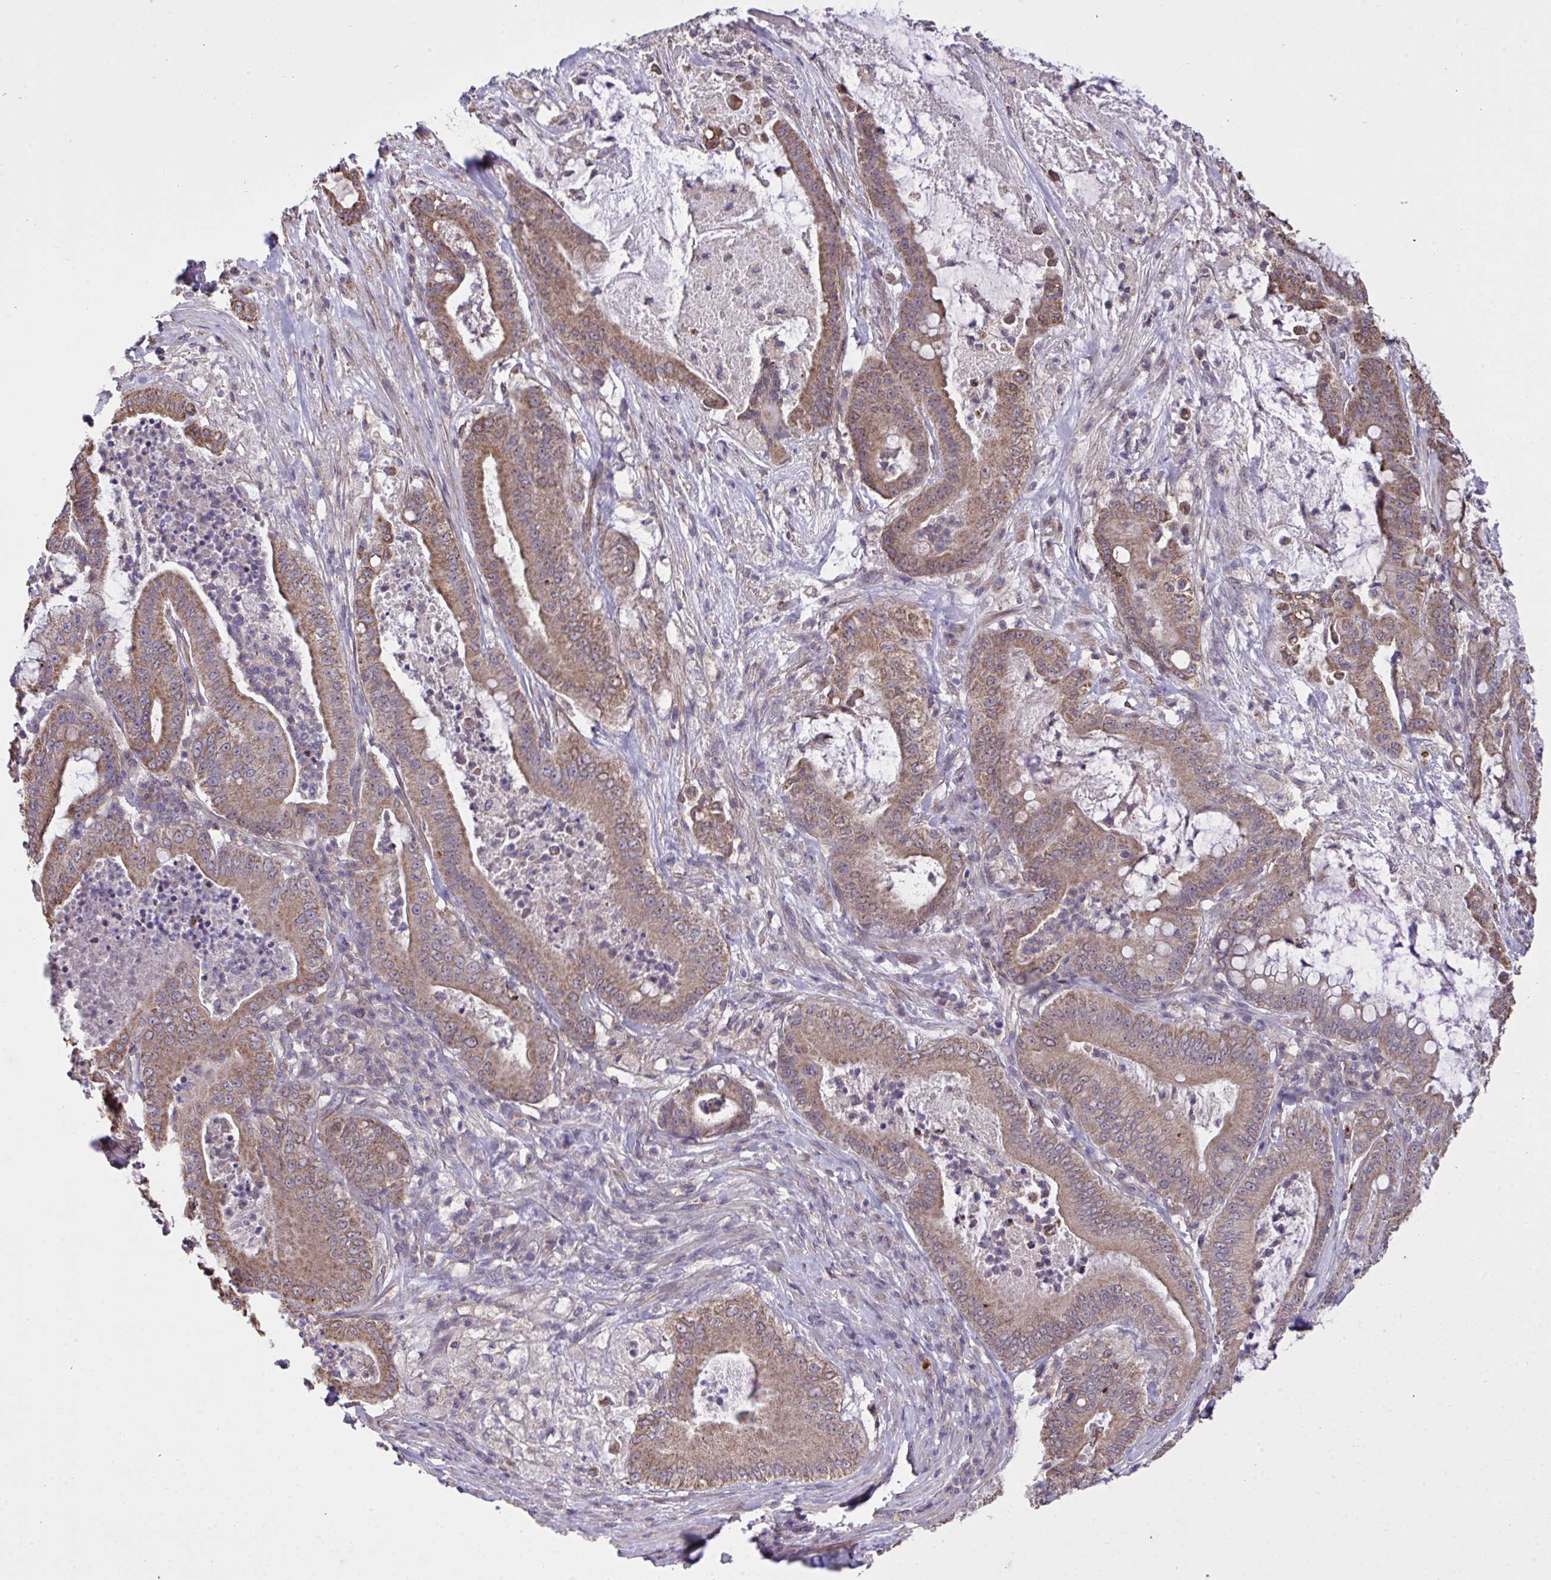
{"staining": {"intensity": "moderate", "quantity": ">75%", "location": "cytoplasmic/membranous"}, "tissue": "pancreatic cancer", "cell_type": "Tumor cells", "image_type": "cancer", "snomed": [{"axis": "morphology", "description": "Adenocarcinoma, NOS"}, {"axis": "topography", "description": "Pancreas"}], "caption": "A medium amount of moderate cytoplasmic/membranous positivity is appreciated in about >75% of tumor cells in pancreatic cancer tissue. (DAB (3,3'-diaminobenzidine) IHC, brown staining for protein, blue staining for nuclei).", "gene": "PPM1H", "patient": {"sex": "male", "age": 71}}